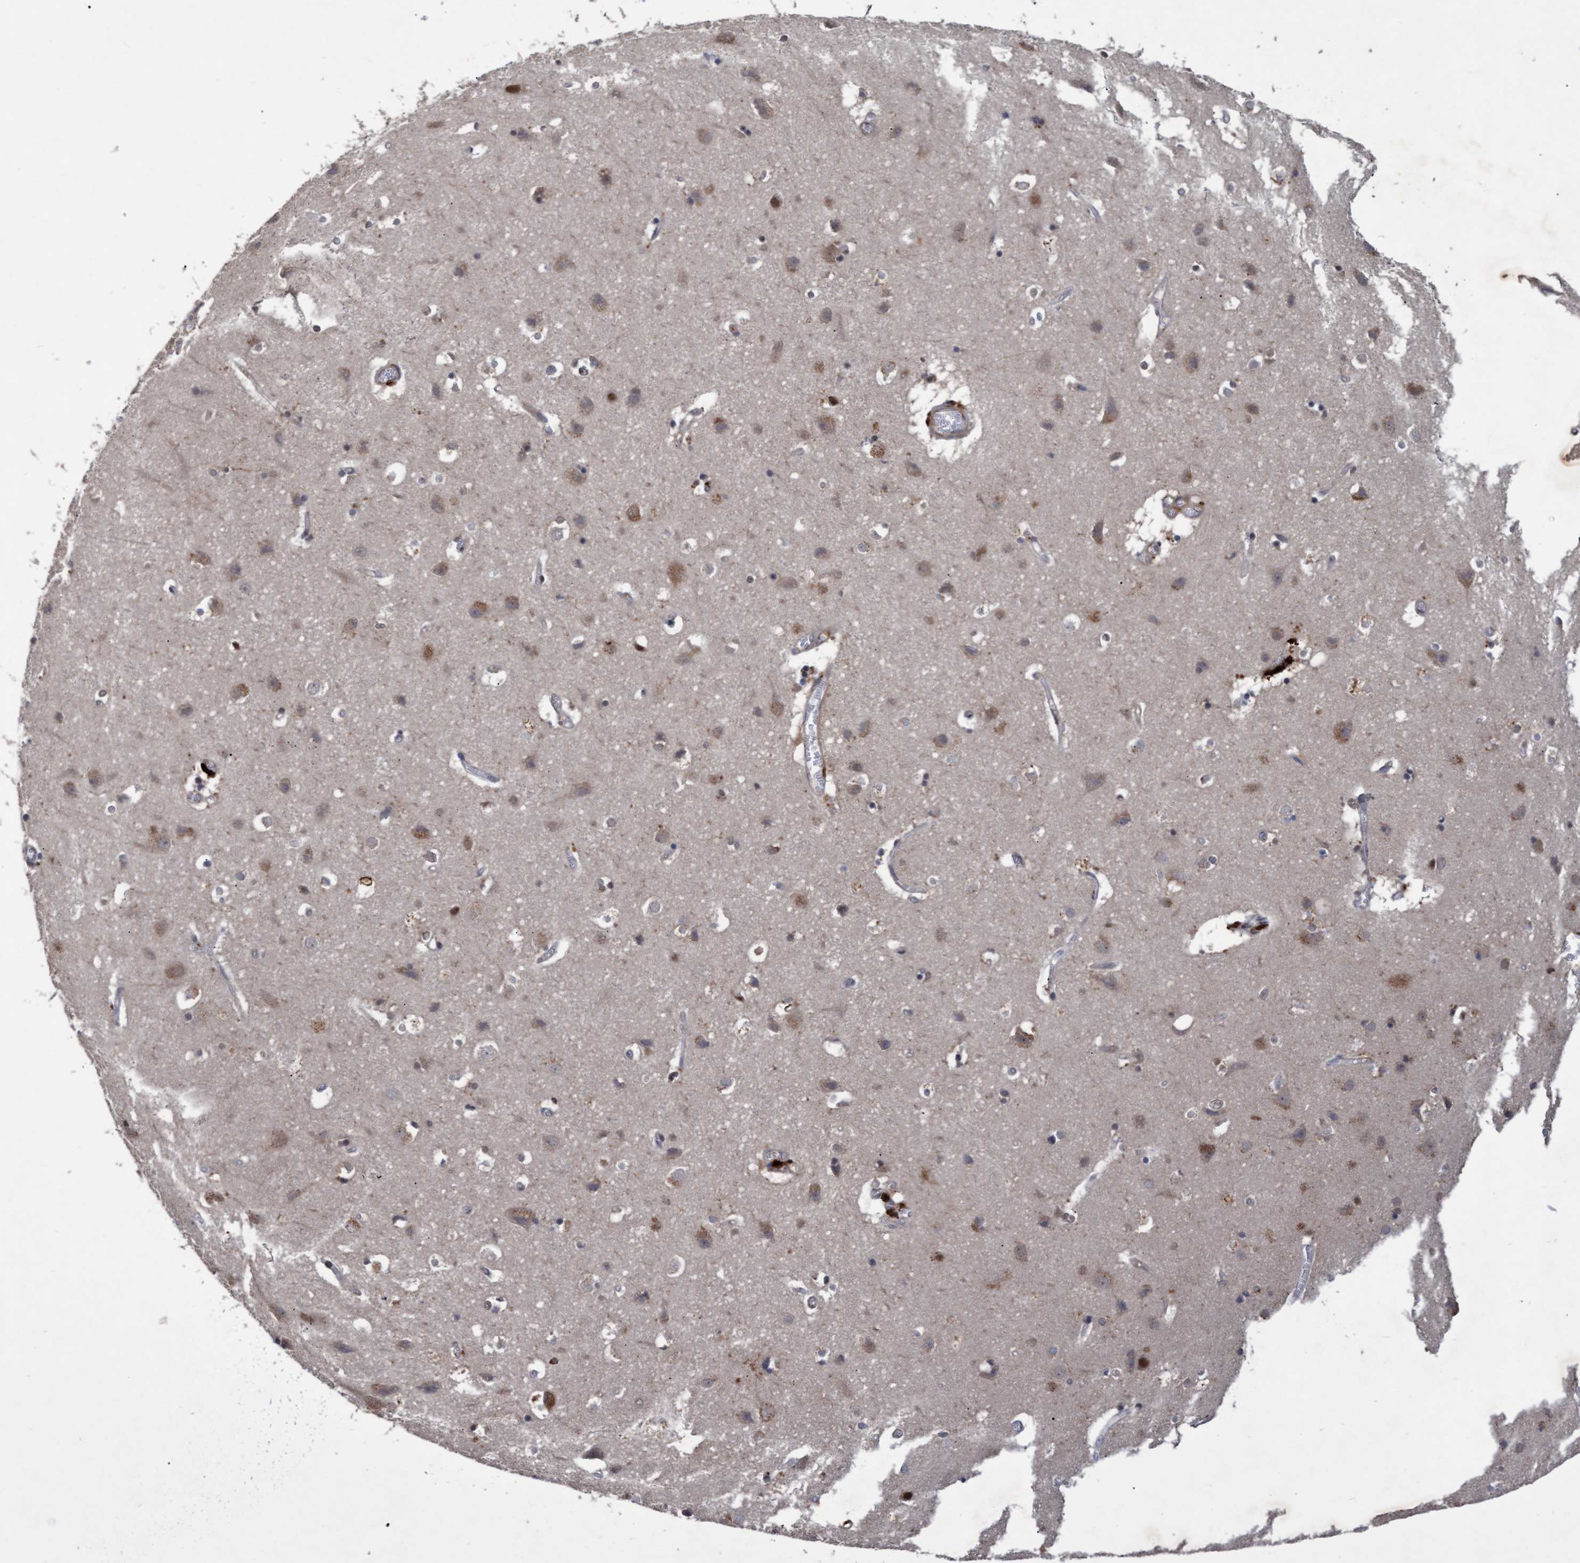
{"staining": {"intensity": "weak", "quantity": ">75%", "location": "nuclear"}, "tissue": "cerebral cortex", "cell_type": "Endothelial cells", "image_type": "normal", "snomed": [{"axis": "morphology", "description": "Normal tissue, NOS"}, {"axis": "topography", "description": "Cerebral cortex"}], "caption": "About >75% of endothelial cells in normal human cerebral cortex reveal weak nuclear protein staining as visualized by brown immunohistochemical staining.", "gene": "PSMB6", "patient": {"sex": "male", "age": 54}}